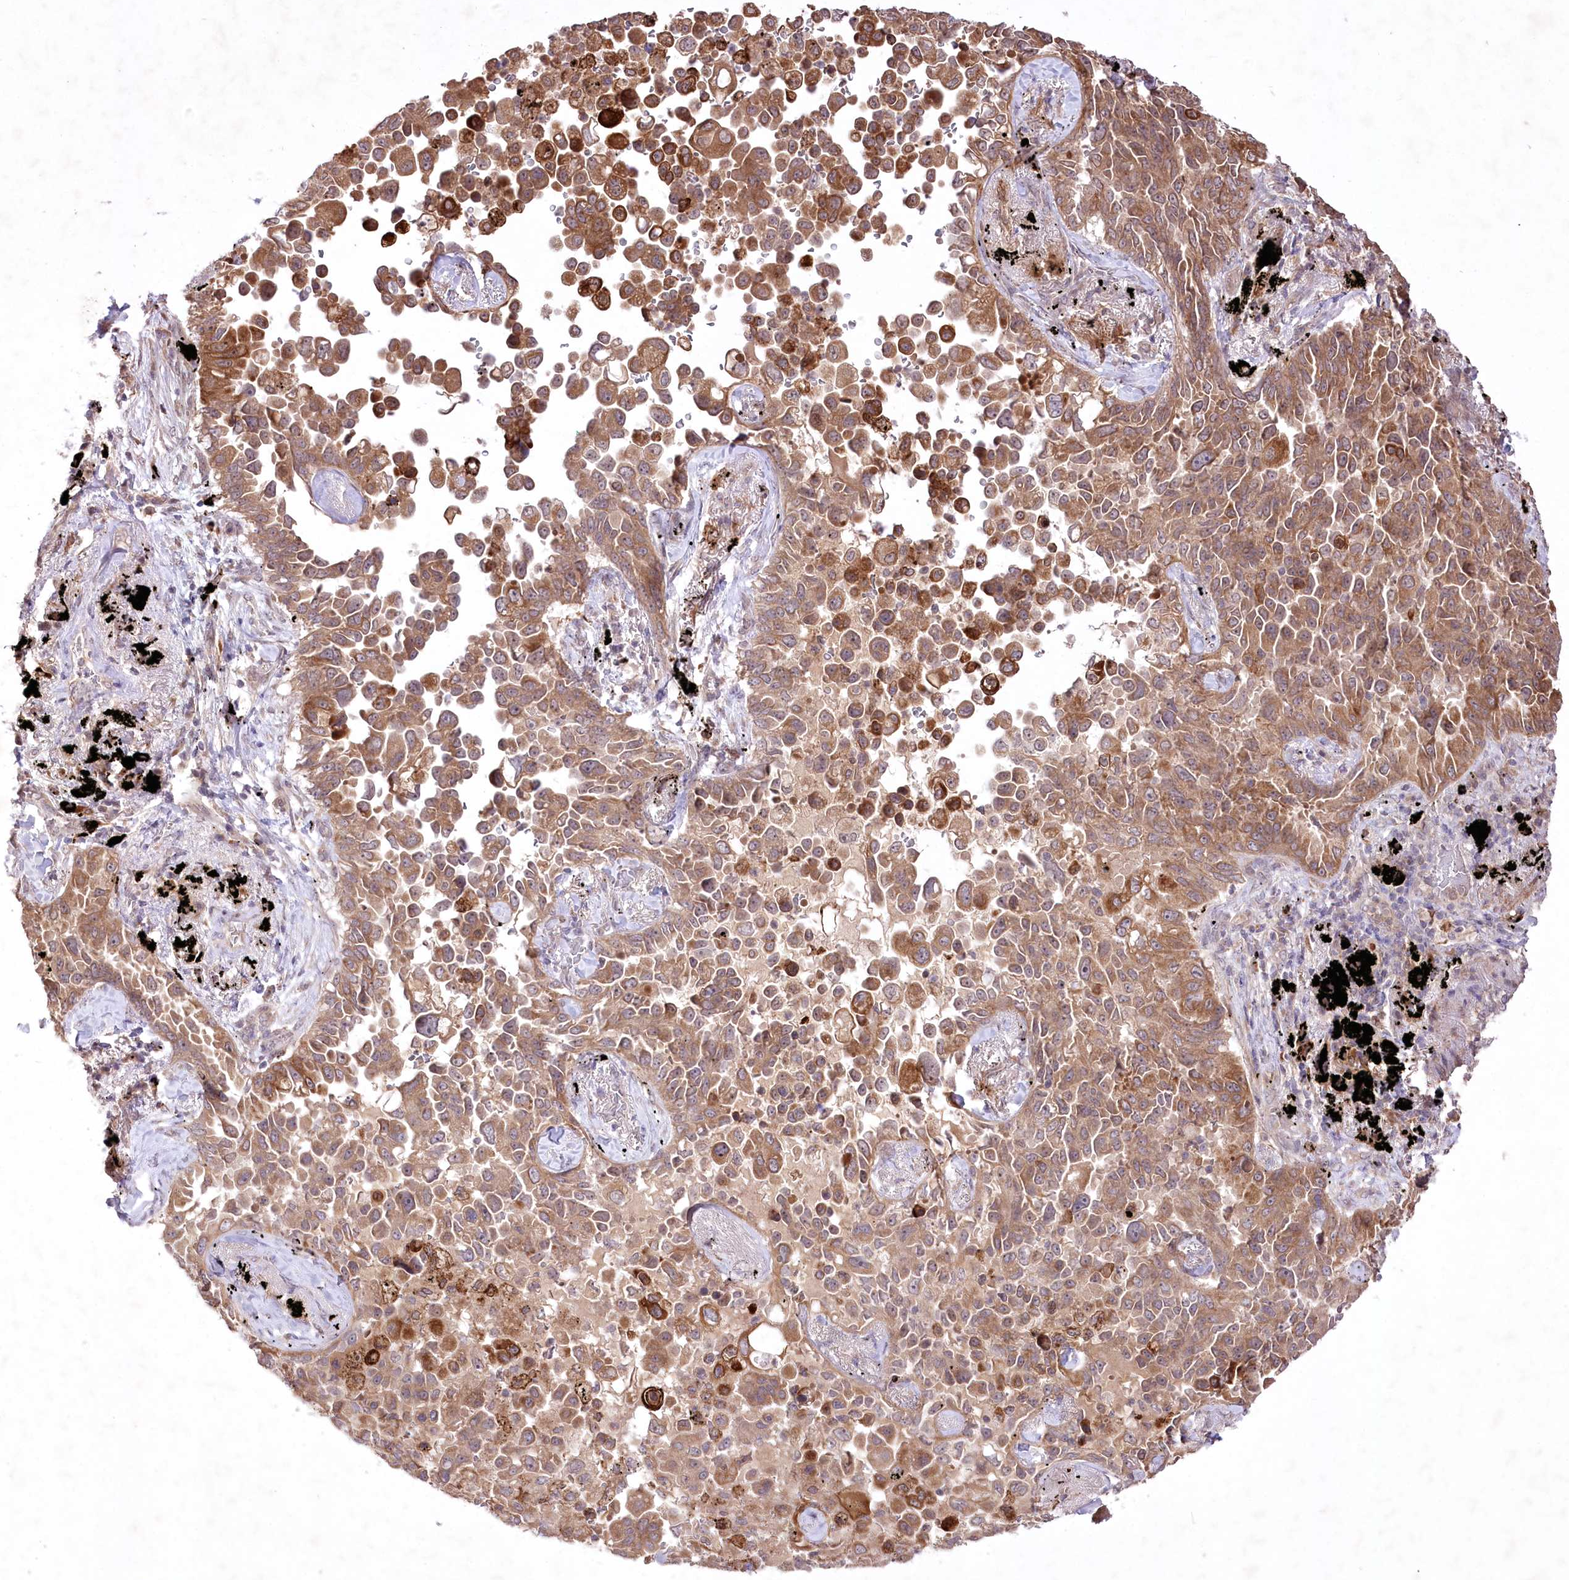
{"staining": {"intensity": "moderate", "quantity": ">75%", "location": "cytoplasmic/membranous"}, "tissue": "lung cancer", "cell_type": "Tumor cells", "image_type": "cancer", "snomed": [{"axis": "morphology", "description": "Adenocarcinoma, NOS"}, {"axis": "topography", "description": "Lung"}], "caption": "Lung cancer (adenocarcinoma) stained with a brown dye reveals moderate cytoplasmic/membranous positive positivity in approximately >75% of tumor cells.", "gene": "HELT", "patient": {"sex": "female", "age": 67}}